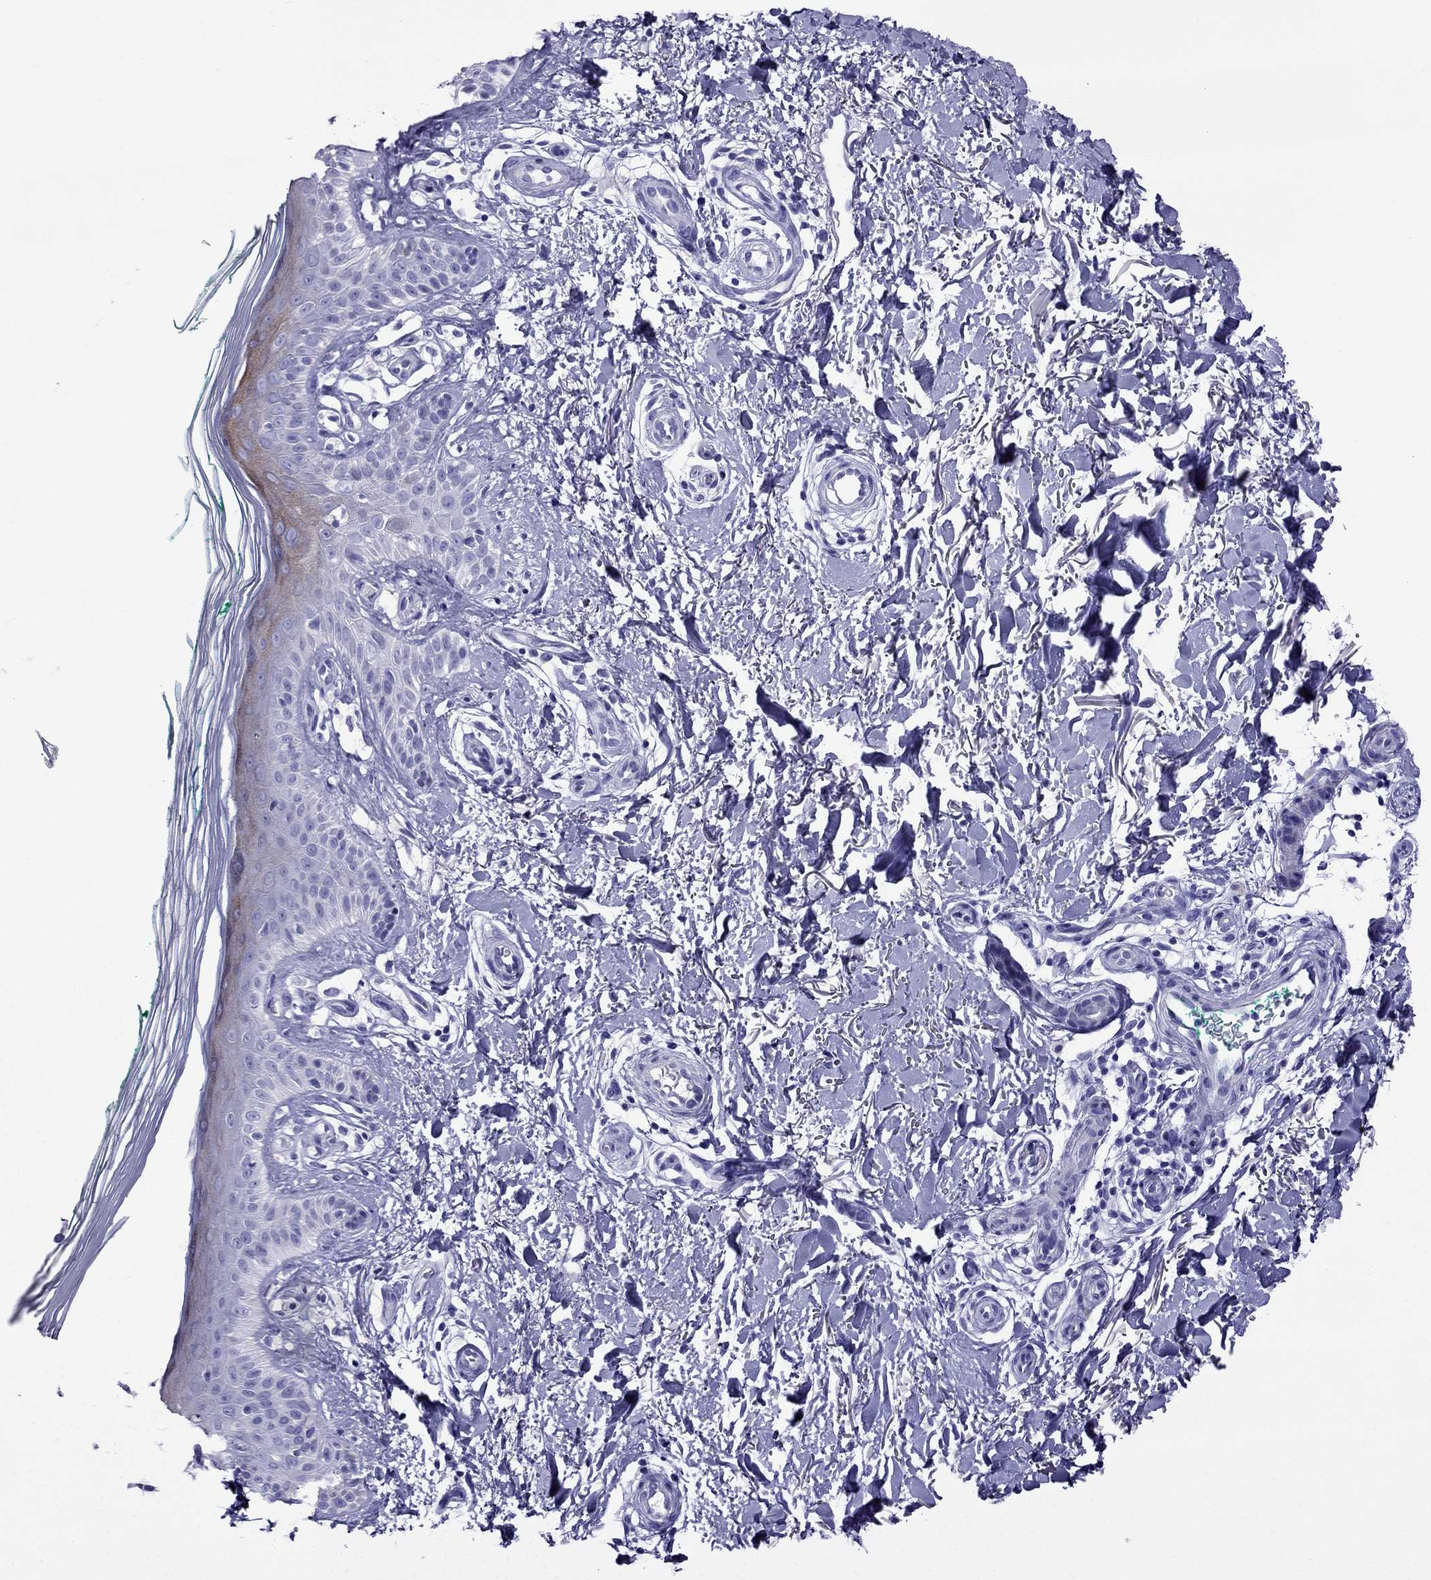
{"staining": {"intensity": "negative", "quantity": "none", "location": "none"}, "tissue": "skin", "cell_type": "Fibroblasts", "image_type": "normal", "snomed": [{"axis": "morphology", "description": "Normal tissue, NOS"}, {"axis": "morphology", "description": "Inflammation, NOS"}, {"axis": "morphology", "description": "Fibrosis, NOS"}, {"axis": "topography", "description": "Skin"}], "caption": "This is an immunohistochemistry histopathology image of unremarkable human skin. There is no positivity in fibroblasts.", "gene": "CRYBA1", "patient": {"sex": "male", "age": 71}}